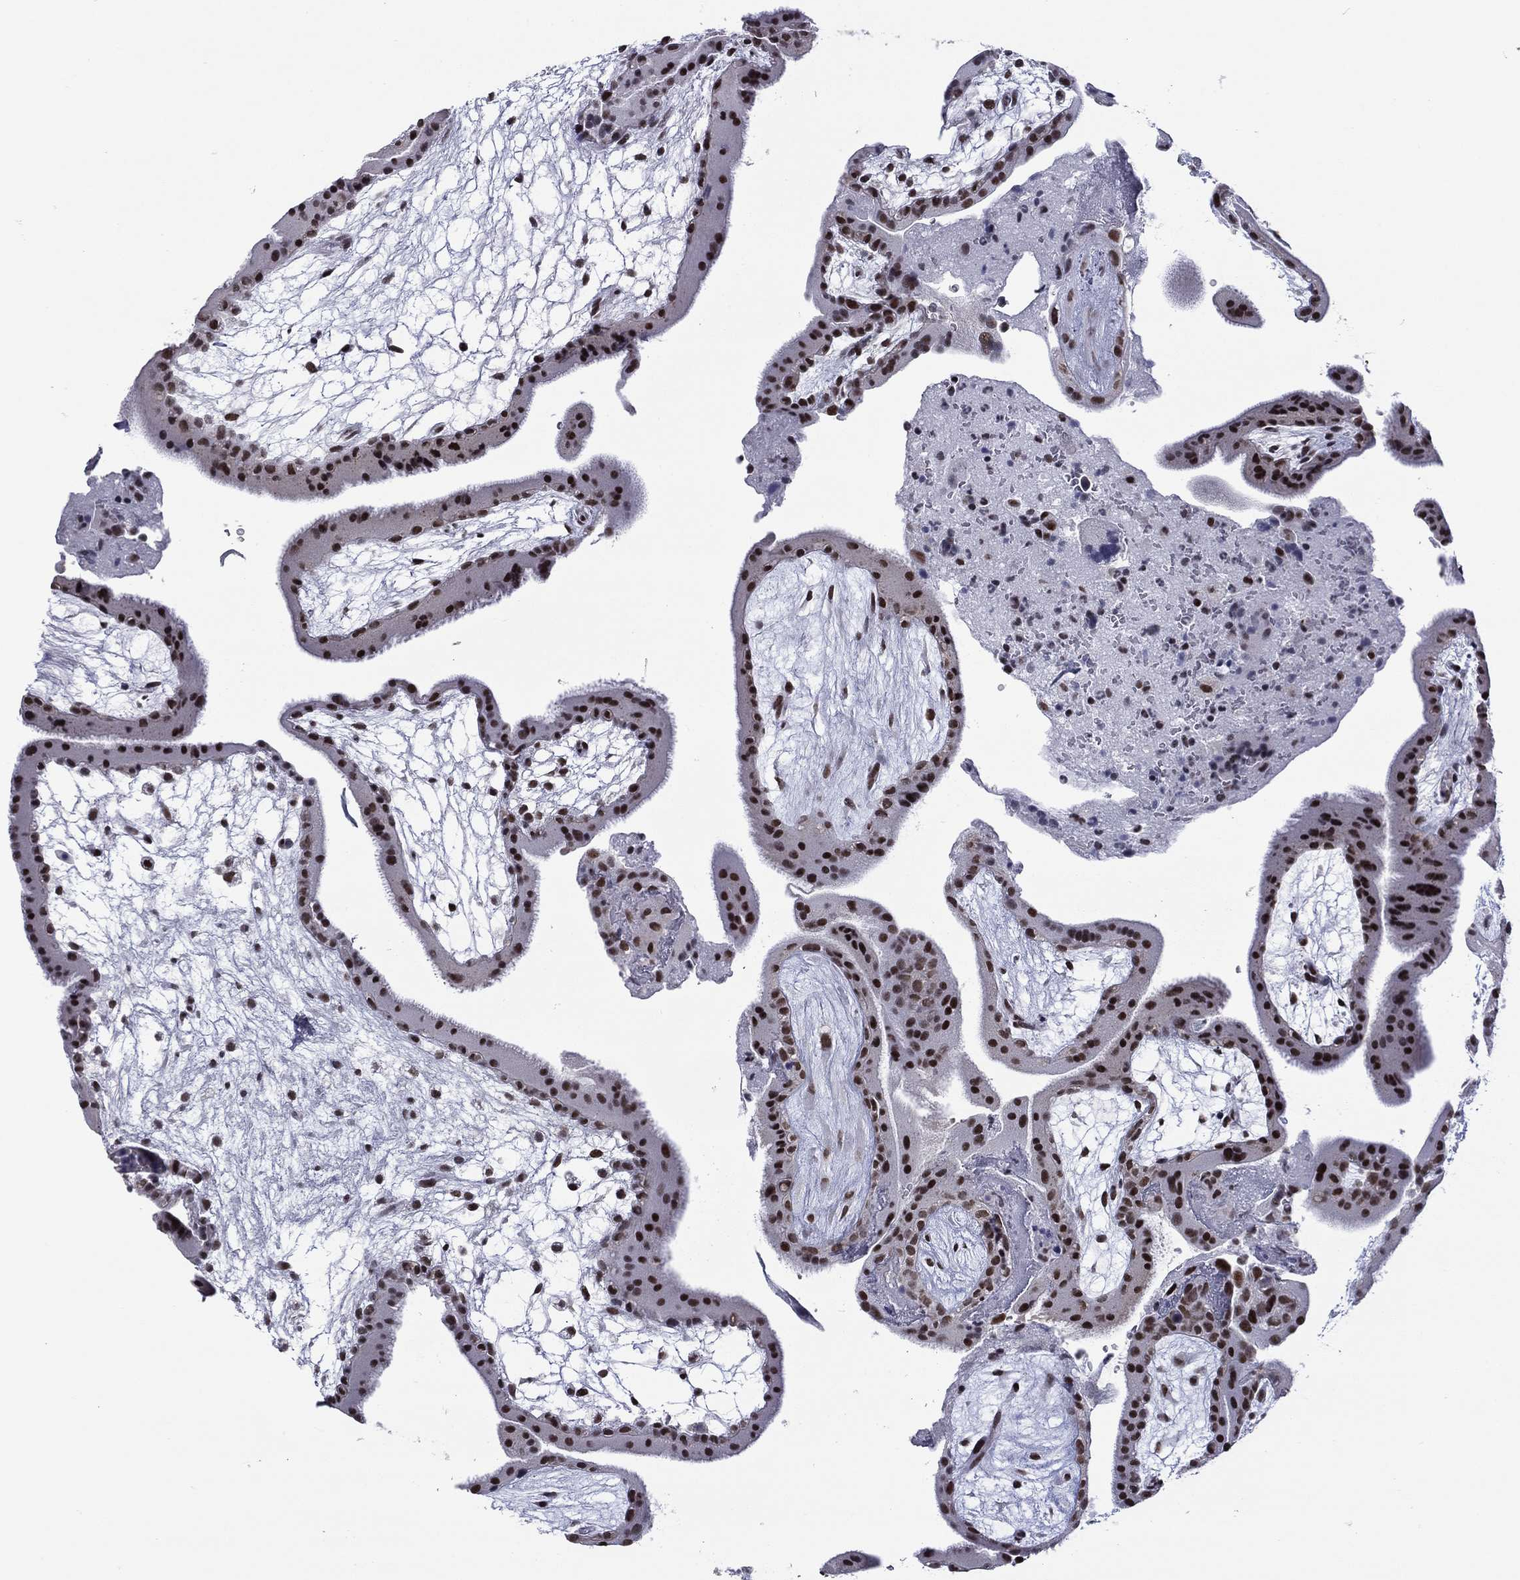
{"staining": {"intensity": "strong", "quantity": "25%-75%", "location": "nuclear"}, "tissue": "placenta", "cell_type": "Decidual cells", "image_type": "normal", "snomed": [{"axis": "morphology", "description": "Normal tissue, NOS"}, {"axis": "topography", "description": "Placenta"}], "caption": "Human placenta stained with a protein marker shows strong staining in decidual cells.", "gene": "ETV5", "patient": {"sex": "female", "age": 19}}